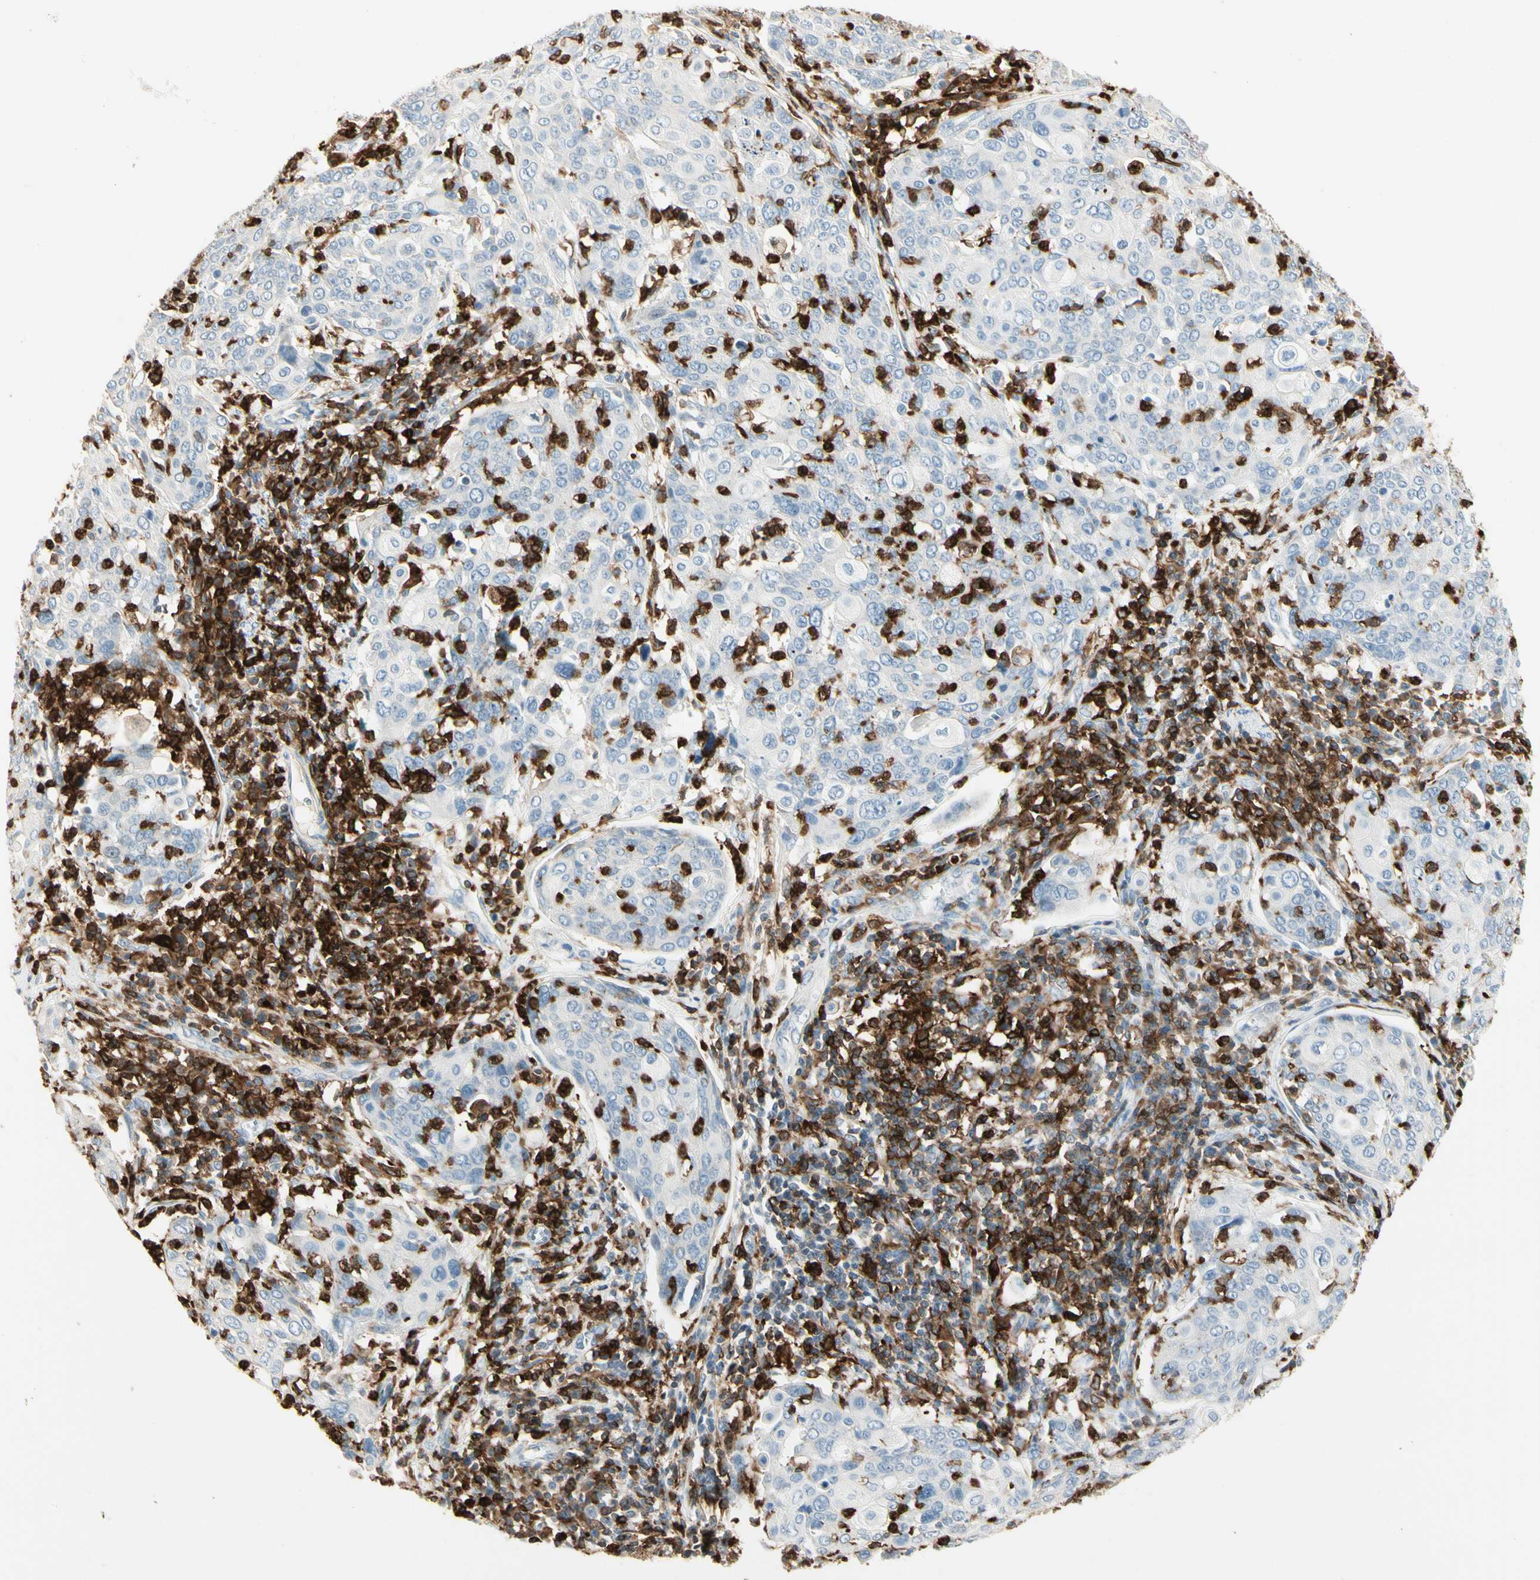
{"staining": {"intensity": "negative", "quantity": "none", "location": "none"}, "tissue": "cervical cancer", "cell_type": "Tumor cells", "image_type": "cancer", "snomed": [{"axis": "morphology", "description": "Squamous cell carcinoma, NOS"}, {"axis": "topography", "description": "Cervix"}], "caption": "The immunohistochemistry micrograph has no significant staining in tumor cells of cervical squamous cell carcinoma tissue.", "gene": "ITGB2", "patient": {"sex": "female", "age": 40}}